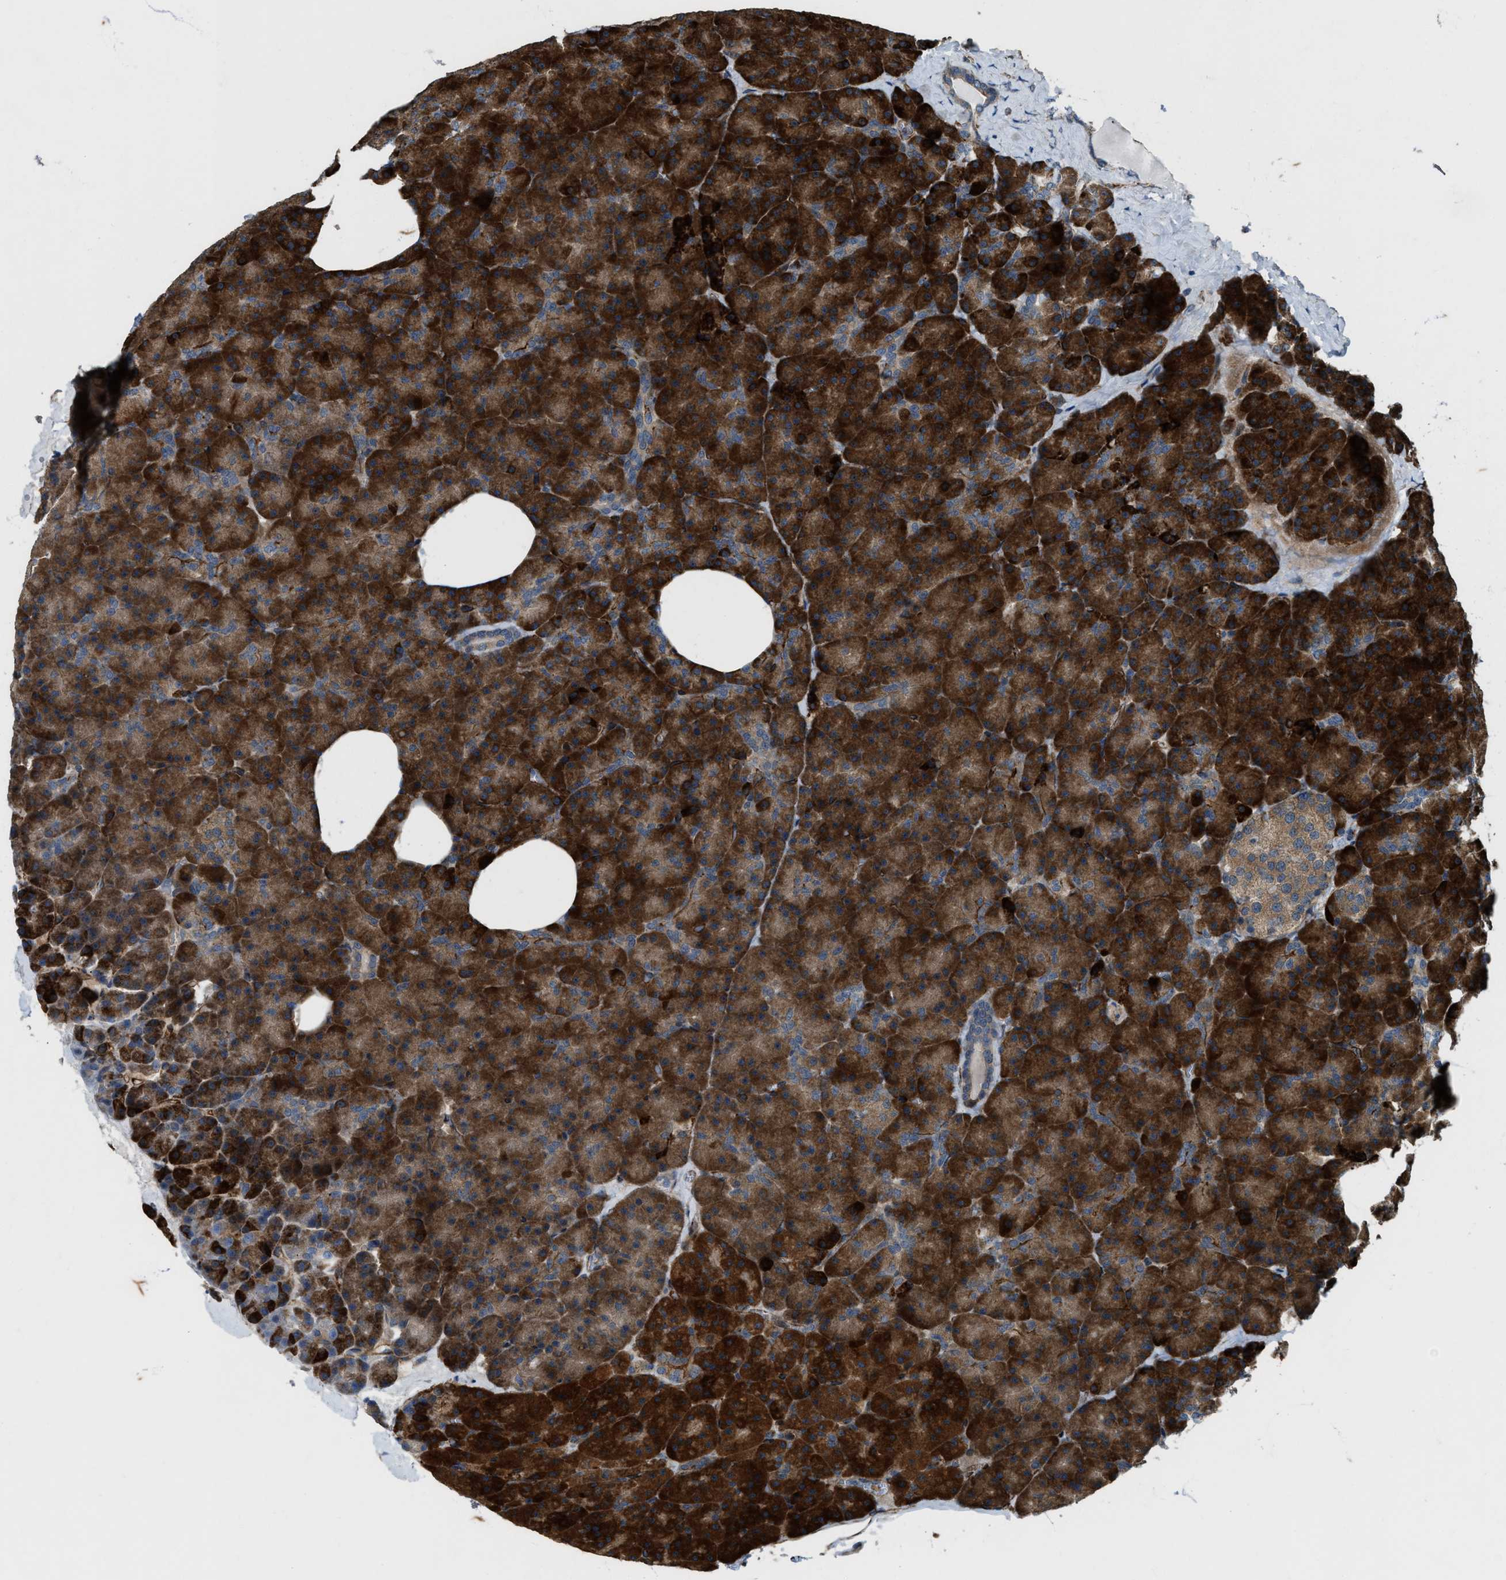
{"staining": {"intensity": "strong", "quantity": ">75%", "location": "cytoplasmic/membranous"}, "tissue": "pancreas", "cell_type": "Exocrine glandular cells", "image_type": "normal", "snomed": [{"axis": "morphology", "description": "Normal tissue, NOS"}, {"axis": "morphology", "description": "Carcinoid, malignant, NOS"}, {"axis": "topography", "description": "Pancreas"}], "caption": "A histopathology image showing strong cytoplasmic/membranous expression in approximately >75% of exocrine glandular cells in normal pancreas, as visualized by brown immunohistochemical staining.", "gene": "LRRC72", "patient": {"sex": "female", "age": 35}}